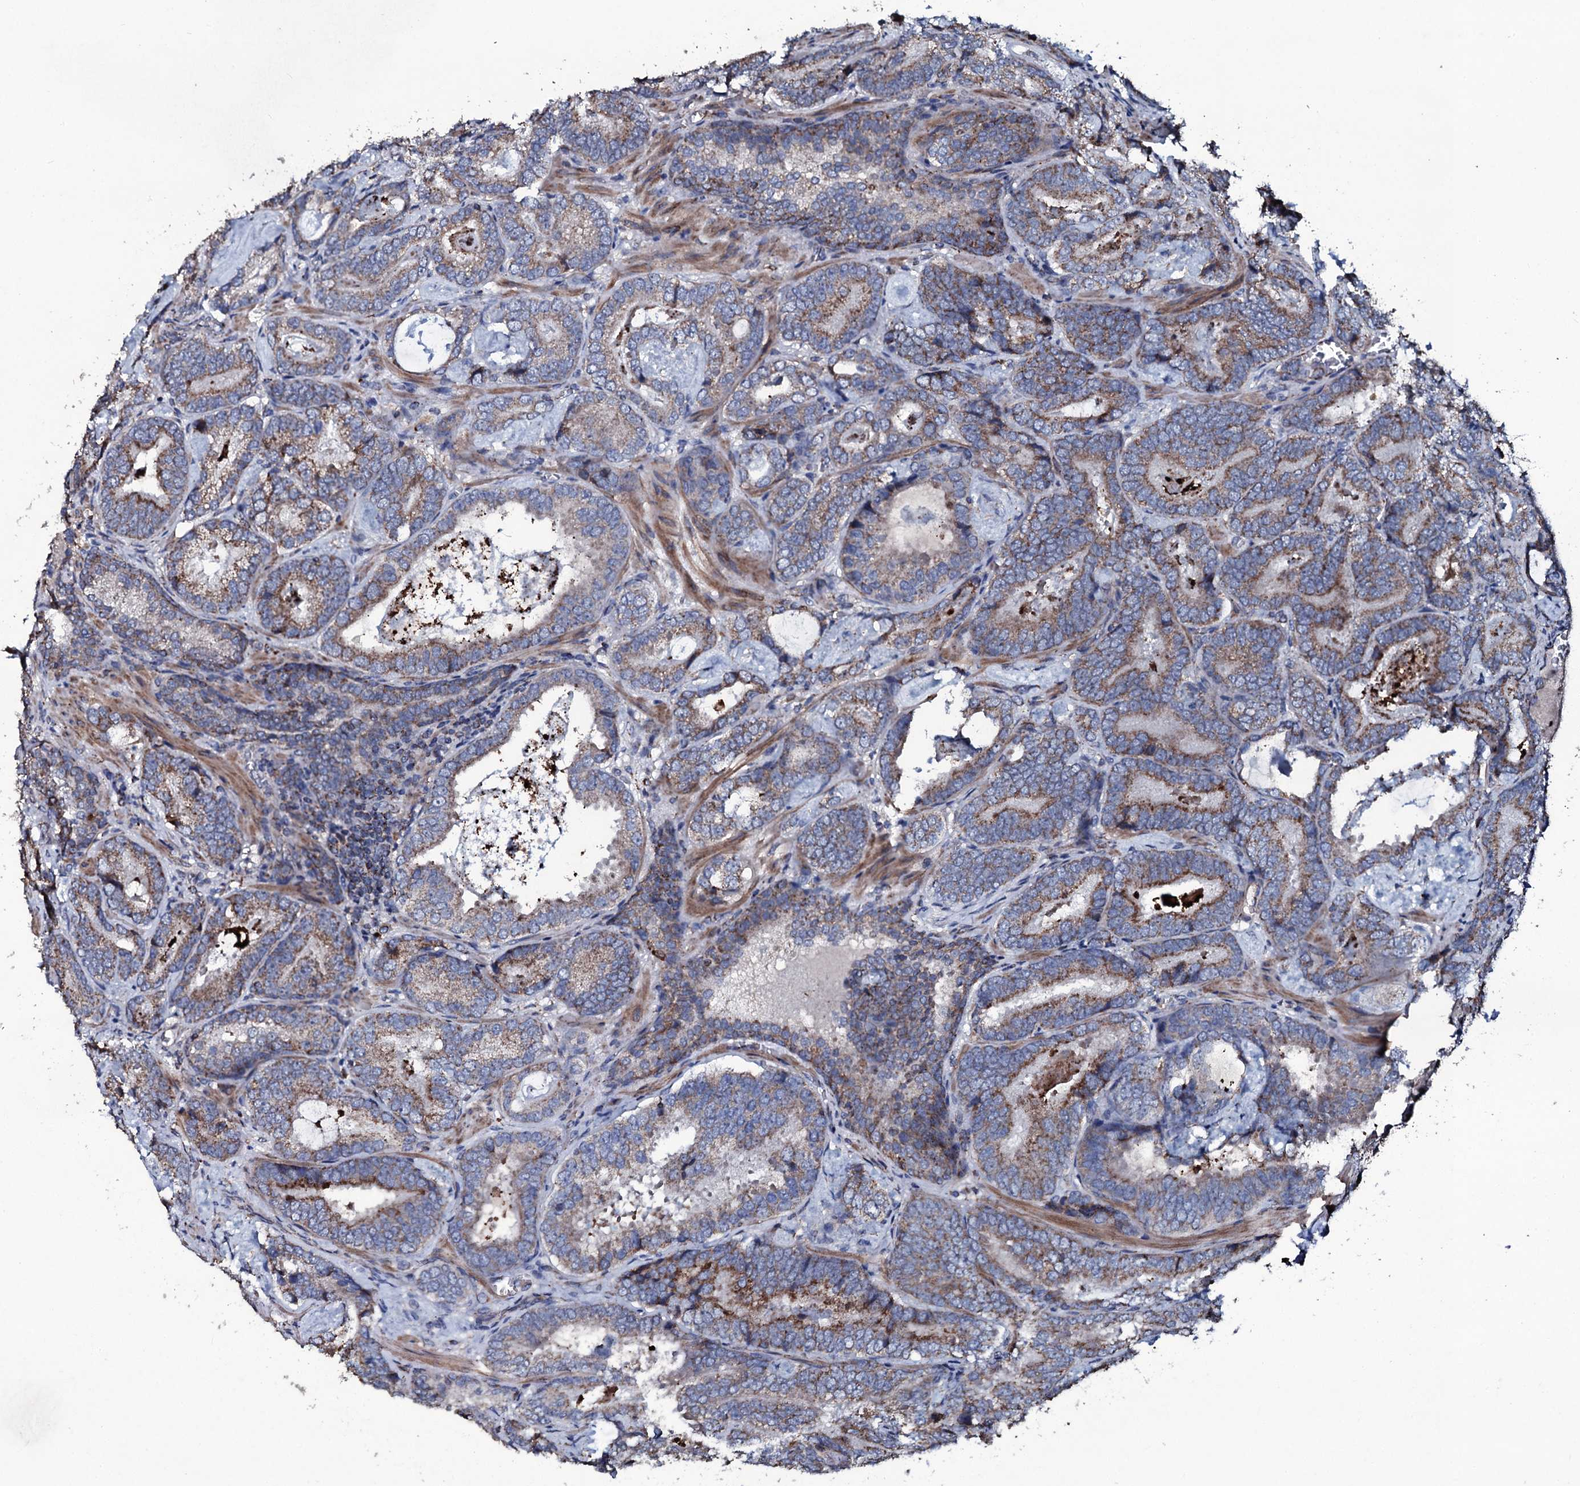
{"staining": {"intensity": "moderate", "quantity": "25%-75%", "location": "cytoplasmic/membranous"}, "tissue": "prostate cancer", "cell_type": "Tumor cells", "image_type": "cancer", "snomed": [{"axis": "morphology", "description": "Adenocarcinoma, Low grade"}, {"axis": "topography", "description": "Prostate"}], "caption": "The immunohistochemical stain highlights moderate cytoplasmic/membranous positivity in tumor cells of prostate cancer (low-grade adenocarcinoma) tissue.", "gene": "DYNC2I2", "patient": {"sex": "male", "age": 60}}